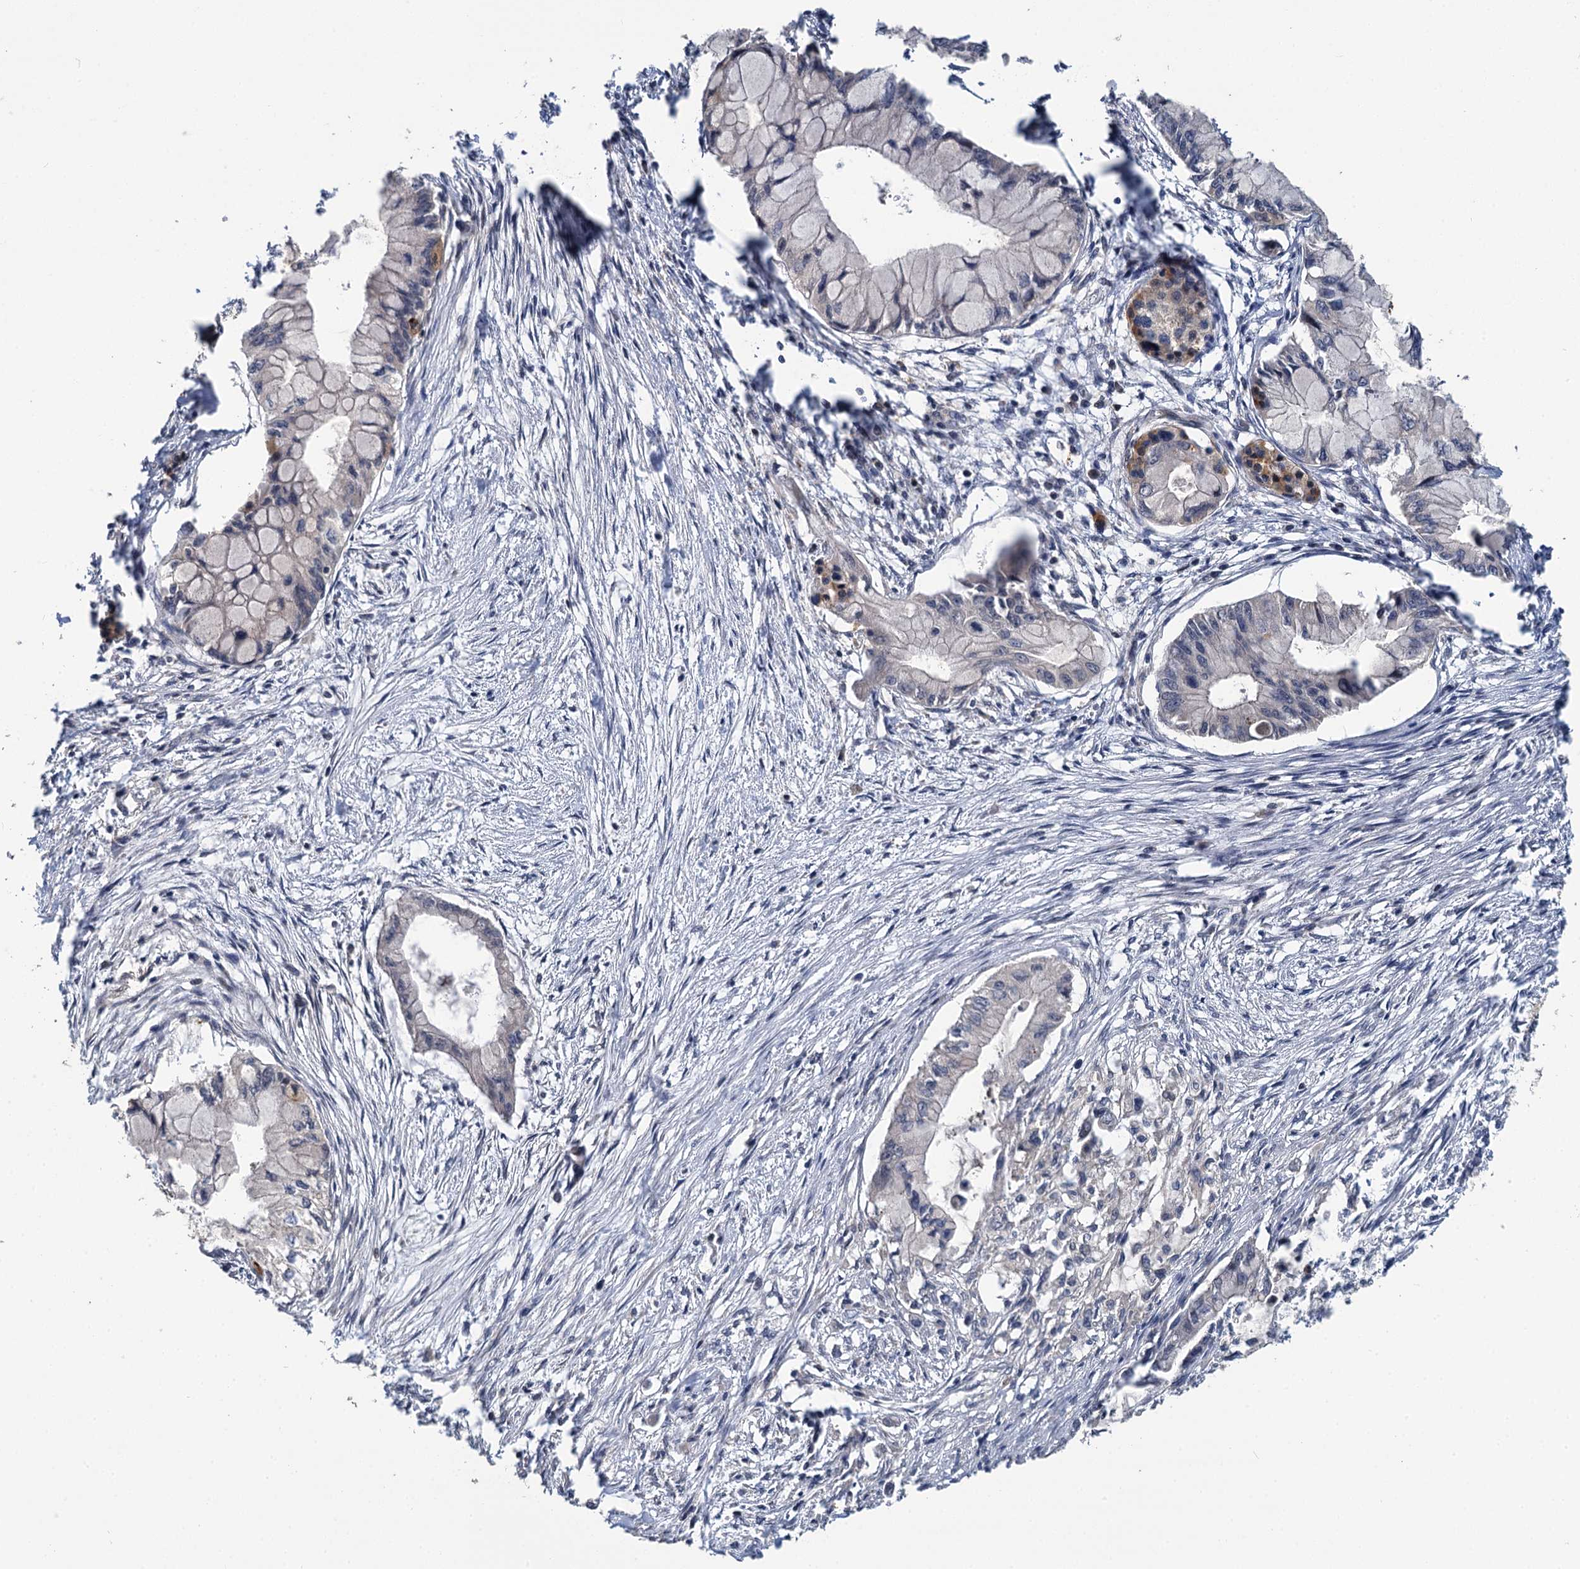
{"staining": {"intensity": "negative", "quantity": "none", "location": "none"}, "tissue": "pancreatic cancer", "cell_type": "Tumor cells", "image_type": "cancer", "snomed": [{"axis": "morphology", "description": "Adenocarcinoma, NOS"}, {"axis": "topography", "description": "Pancreas"}], "caption": "IHC image of neoplastic tissue: human pancreatic cancer (adenocarcinoma) stained with DAB (3,3'-diaminobenzidine) displays no significant protein staining in tumor cells.", "gene": "TMEM39A", "patient": {"sex": "male", "age": 48}}